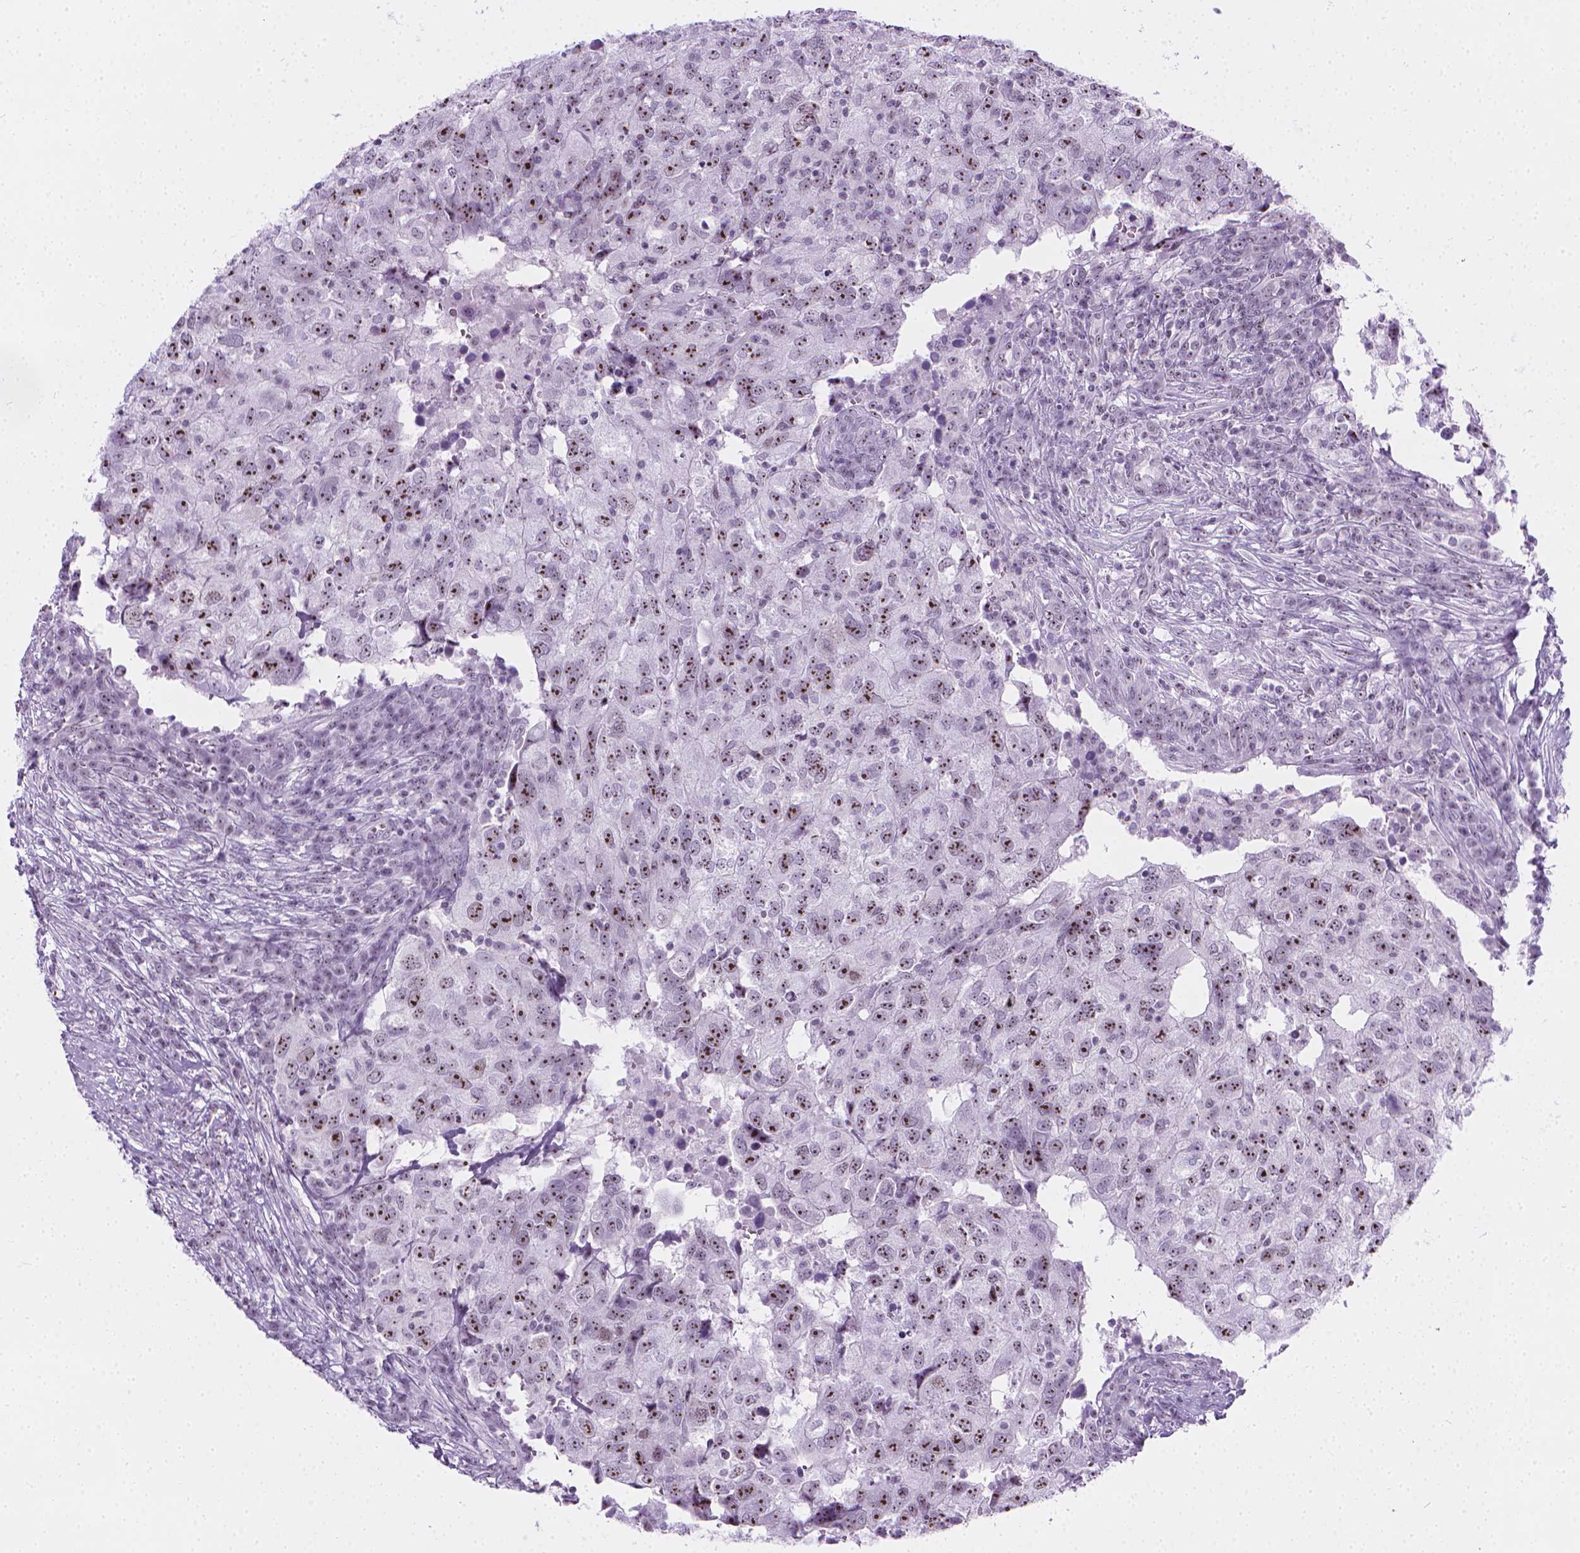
{"staining": {"intensity": "moderate", "quantity": ">75%", "location": "nuclear"}, "tissue": "breast cancer", "cell_type": "Tumor cells", "image_type": "cancer", "snomed": [{"axis": "morphology", "description": "Duct carcinoma"}, {"axis": "topography", "description": "Breast"}], "caption": "Human breast intraductal carcinoma stained with a brown dye exhibits moderate nuclear positive expression in approximately >75% of tumor cells.", "gene": "NOL7", "patient": {"sex": "female", "age": 30}}